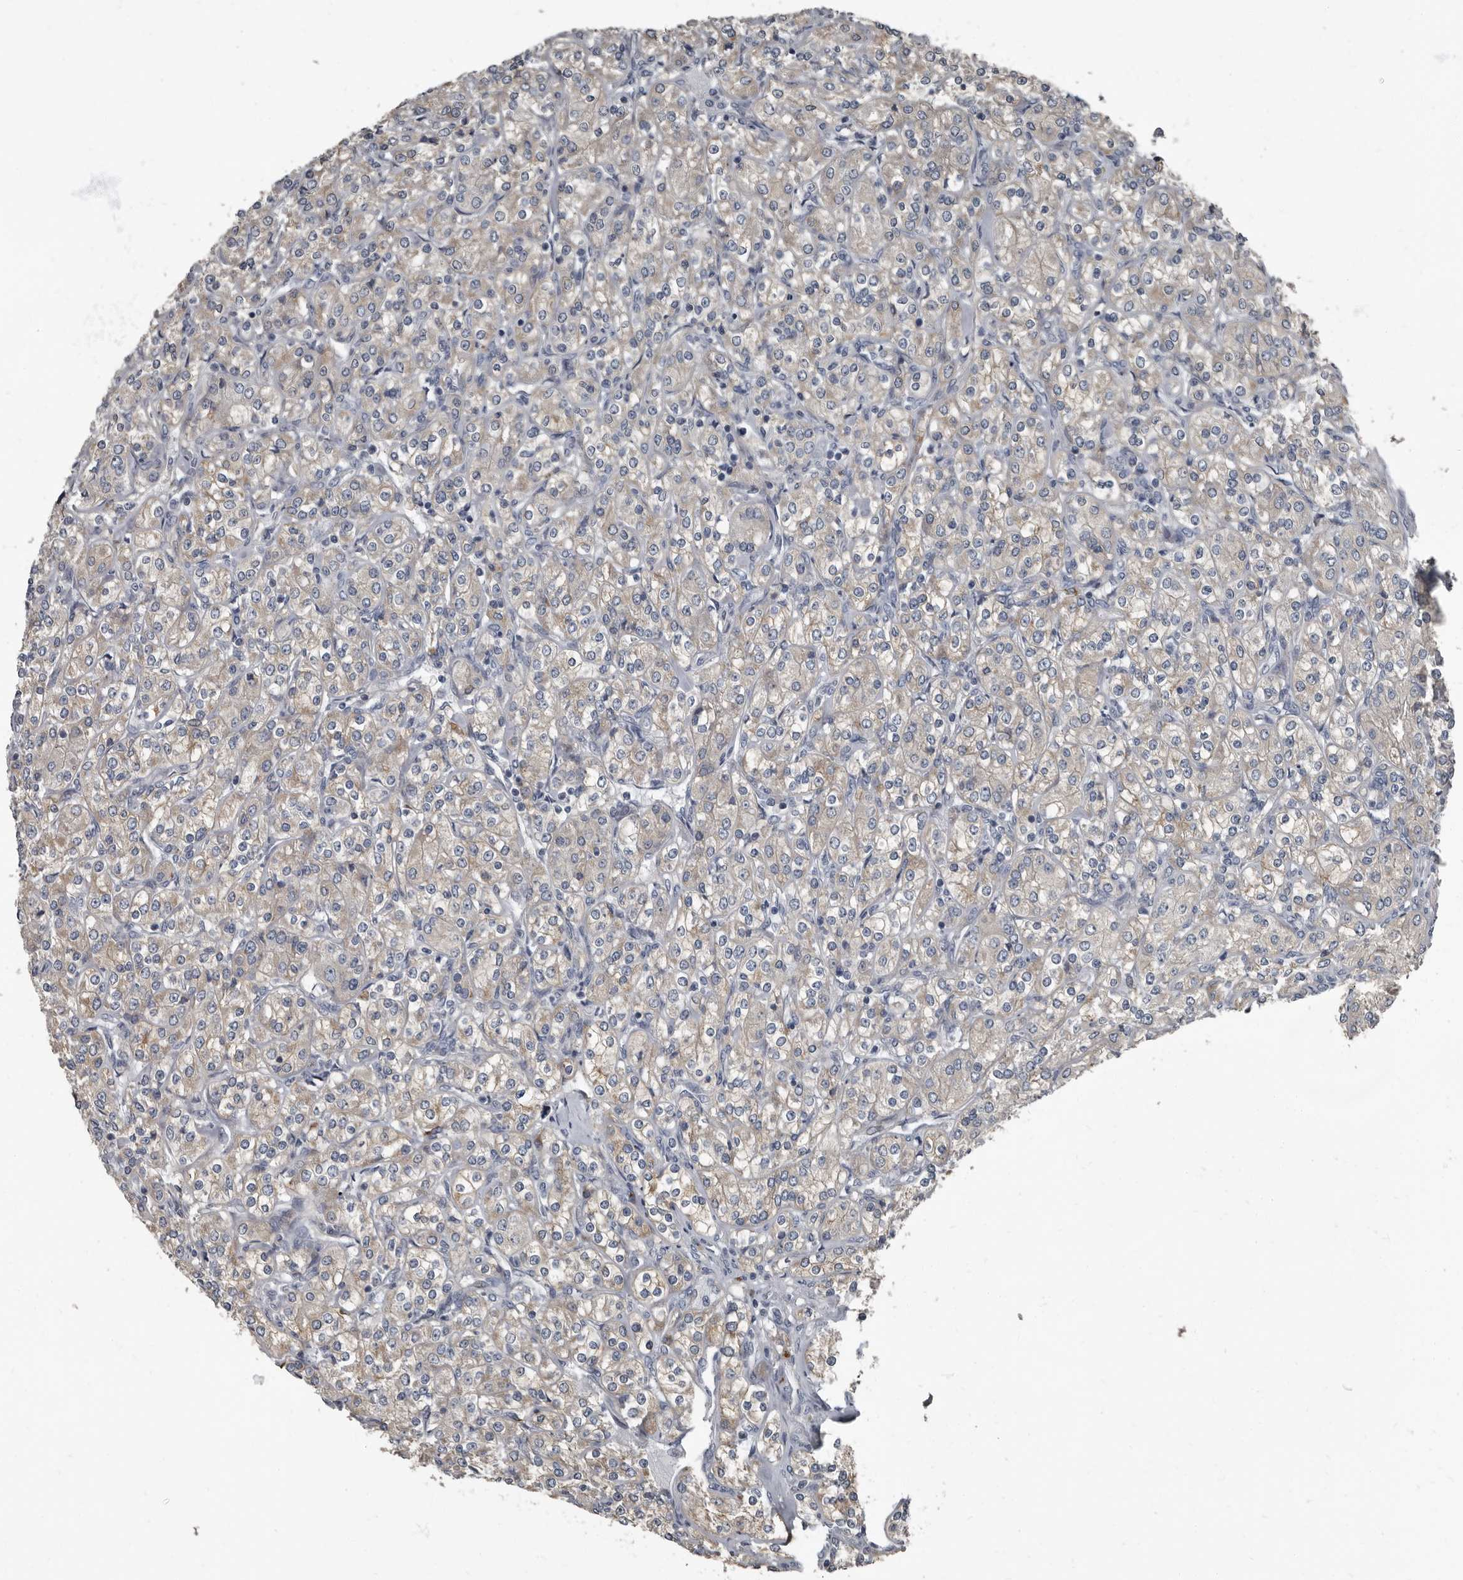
{"staining": {"intensity": "weak", "quantity": "<25%", "location": "cytoplasmic/membranous"}, "tissue": "renal cancer", "cell_type": "Tumor cells", "image_type": "cancer", "snomed": [{"axis": "morphology", "description": "Adenocarcinoma, NOS"}, {"axis": "topography", "description": "Kidney"}], "caption": "Histopathology image shows no significant protein positivity in tumor cells of renal cancer.", "gene": "TPD52L1", "patient": {"sex": "male", "age": 77}}